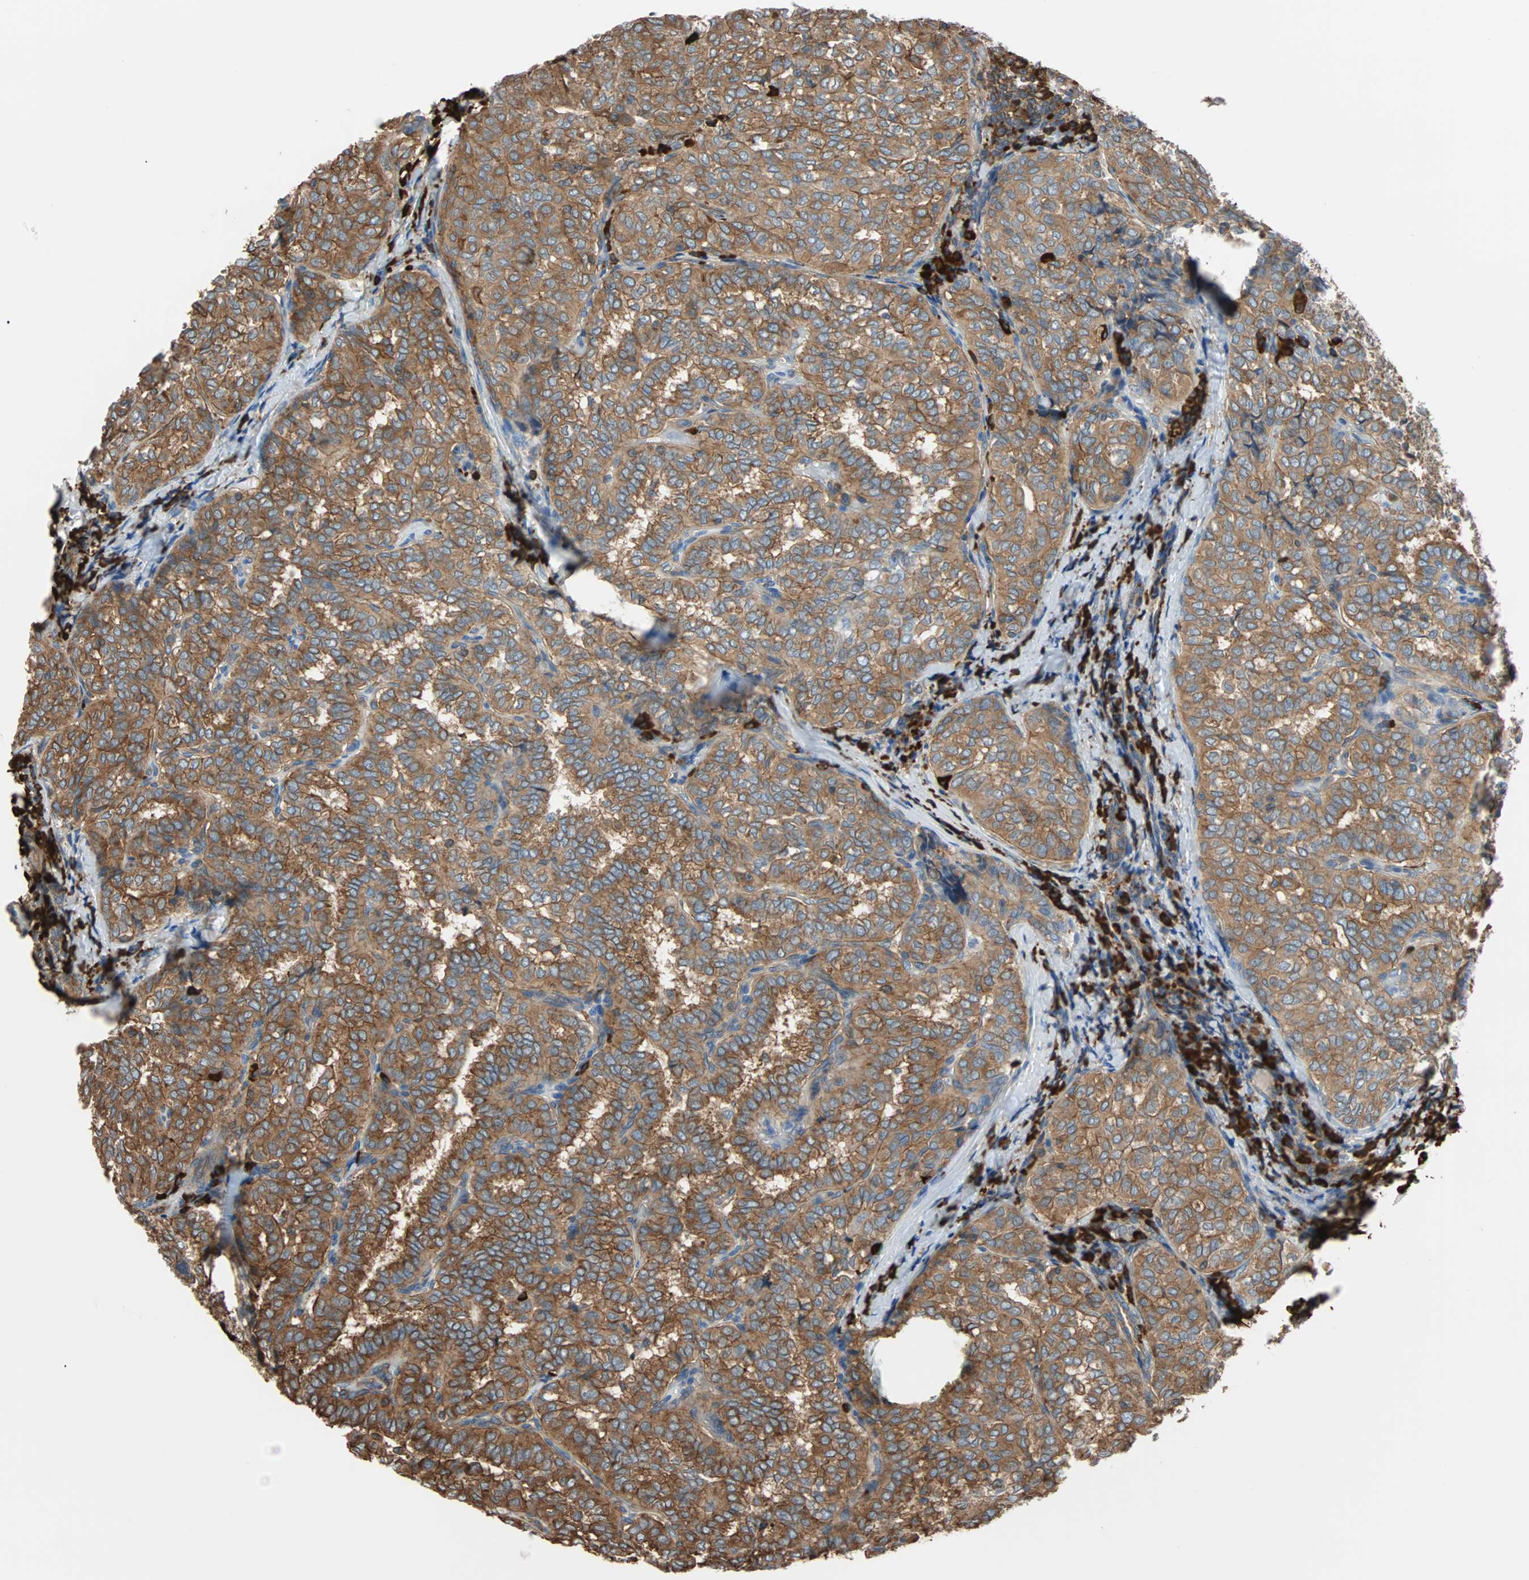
{"staining": {"intensity": "strong", "quantity": ">75%", "location": "cytoplasmic/membranous"}, "tissue": "thyroid cancer", "cell_type": "Tumor cells", "image_type": "cancer", "snomed": [{"axis": "morphology", "description": "Normal tissue, NOS"}, {"axis": "morphology", "description": "Papillary adenocarcinoma, NOS"}, {"axis": "topography", "description": "Thyroid gland"}], "caption": "Immunohistochemistry (IHC) staining of thyroid cancer, which shows high levels of strong cytoplasmic/membranous expression in about >75% of tumor cells indicating strong cytoplasmic/membranous protein positivity. The staining was performed using DAB (3,3'-diaminobenzidine) (brown) for protein detection and nuclei were counterstained in hematoxylin (blue).", "gene": "EEF2", "patient": {"sex": "female", "age": 30}}